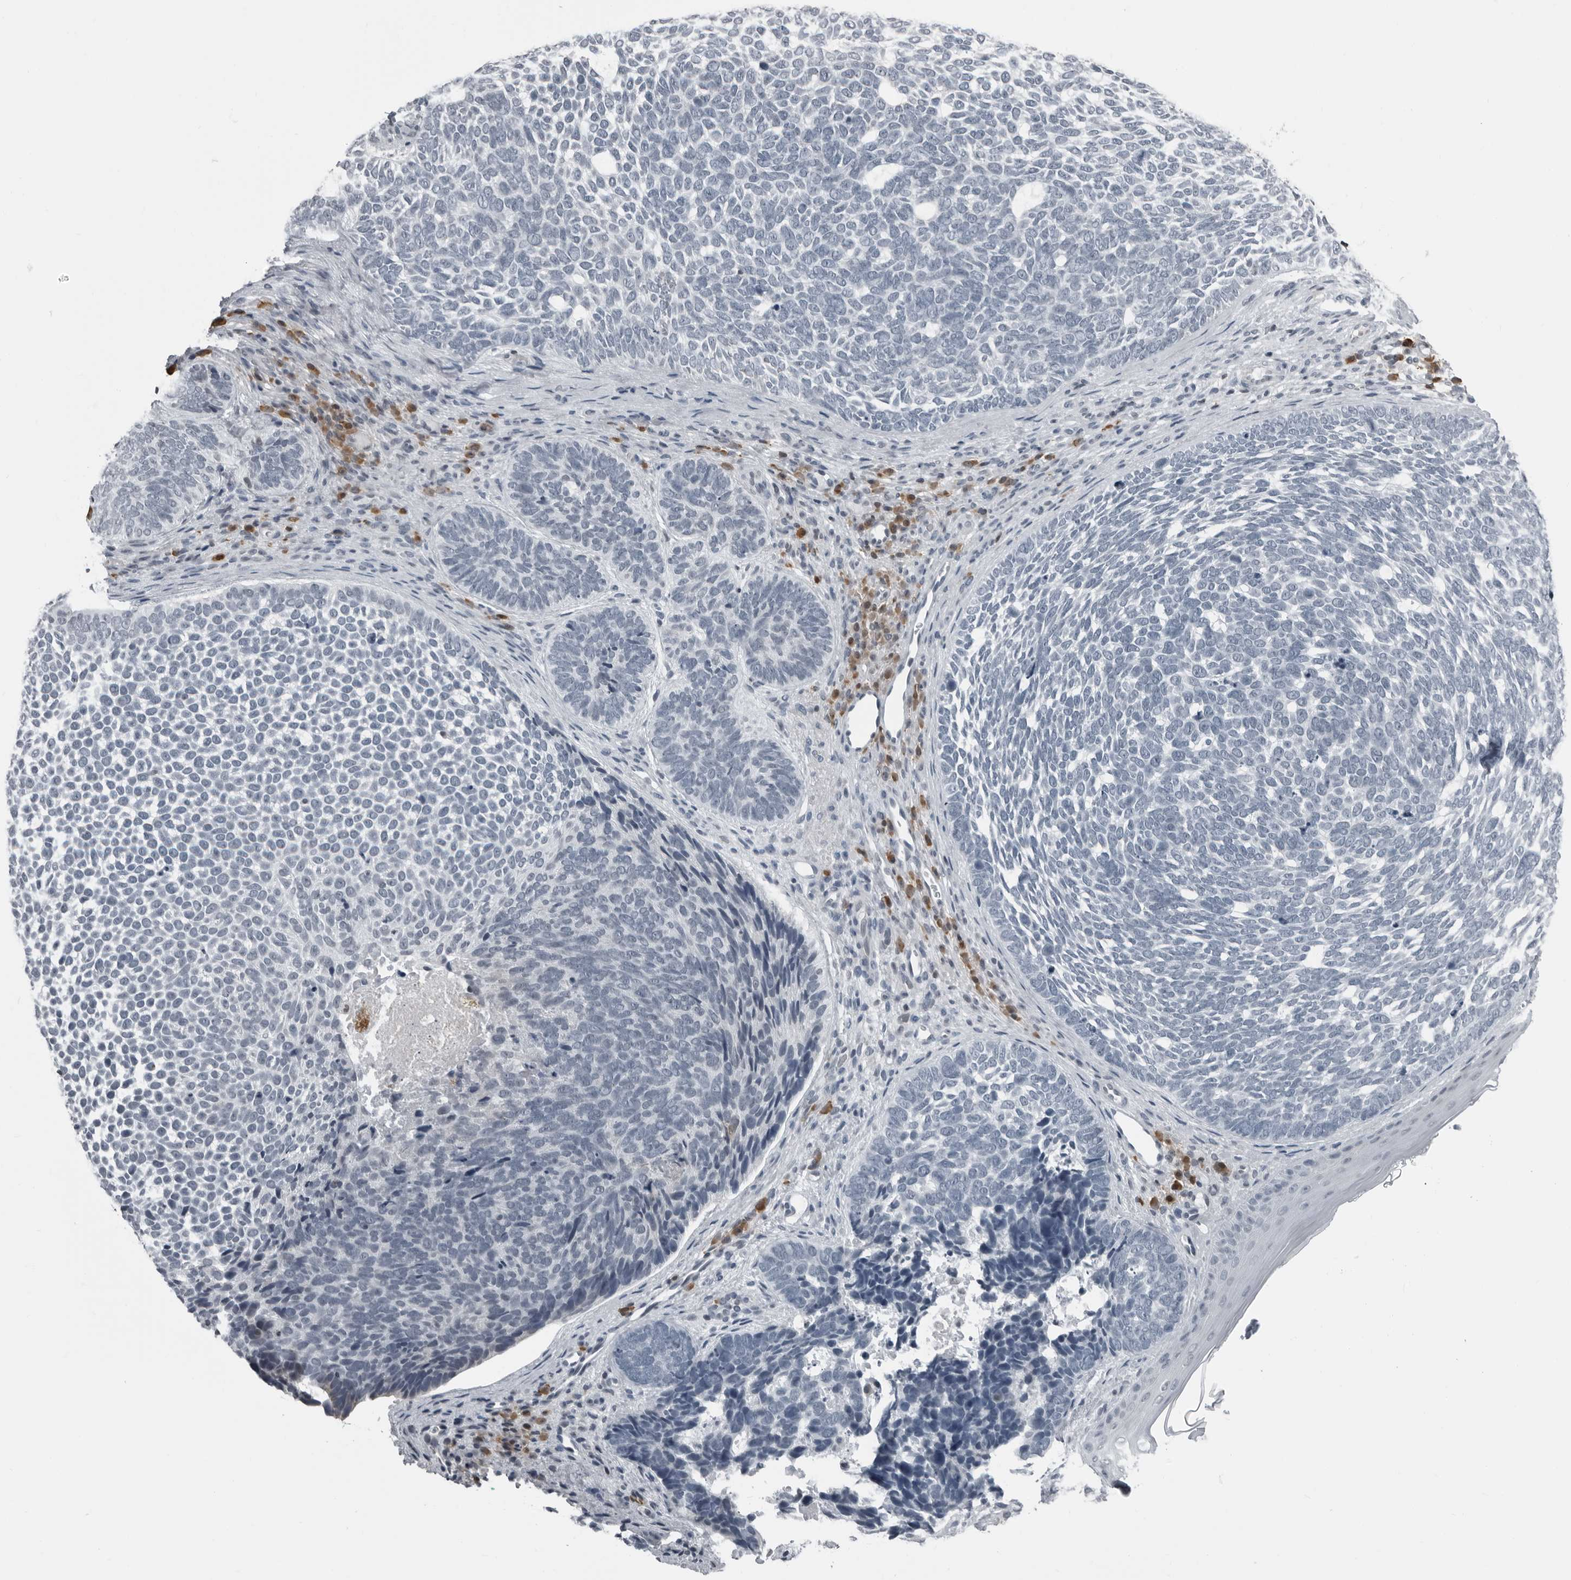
{"staining": {"intensity": "negative", "quantity": "none", "location": "none"}, "tissue": "skin cancer", "cell_type": "Tumor cells", "image_type": "cancer", "snomed": [{"axis": "morphology", "description": "Basal cell carcinoma"}, {"axis": "topography", "description": "Skin"}], "caption": "Immunohistochemistry of human skin cancer shows no staining in tumor cells.", "gene": "RTCA", "patient": {"sex": "female", "age": 85}}